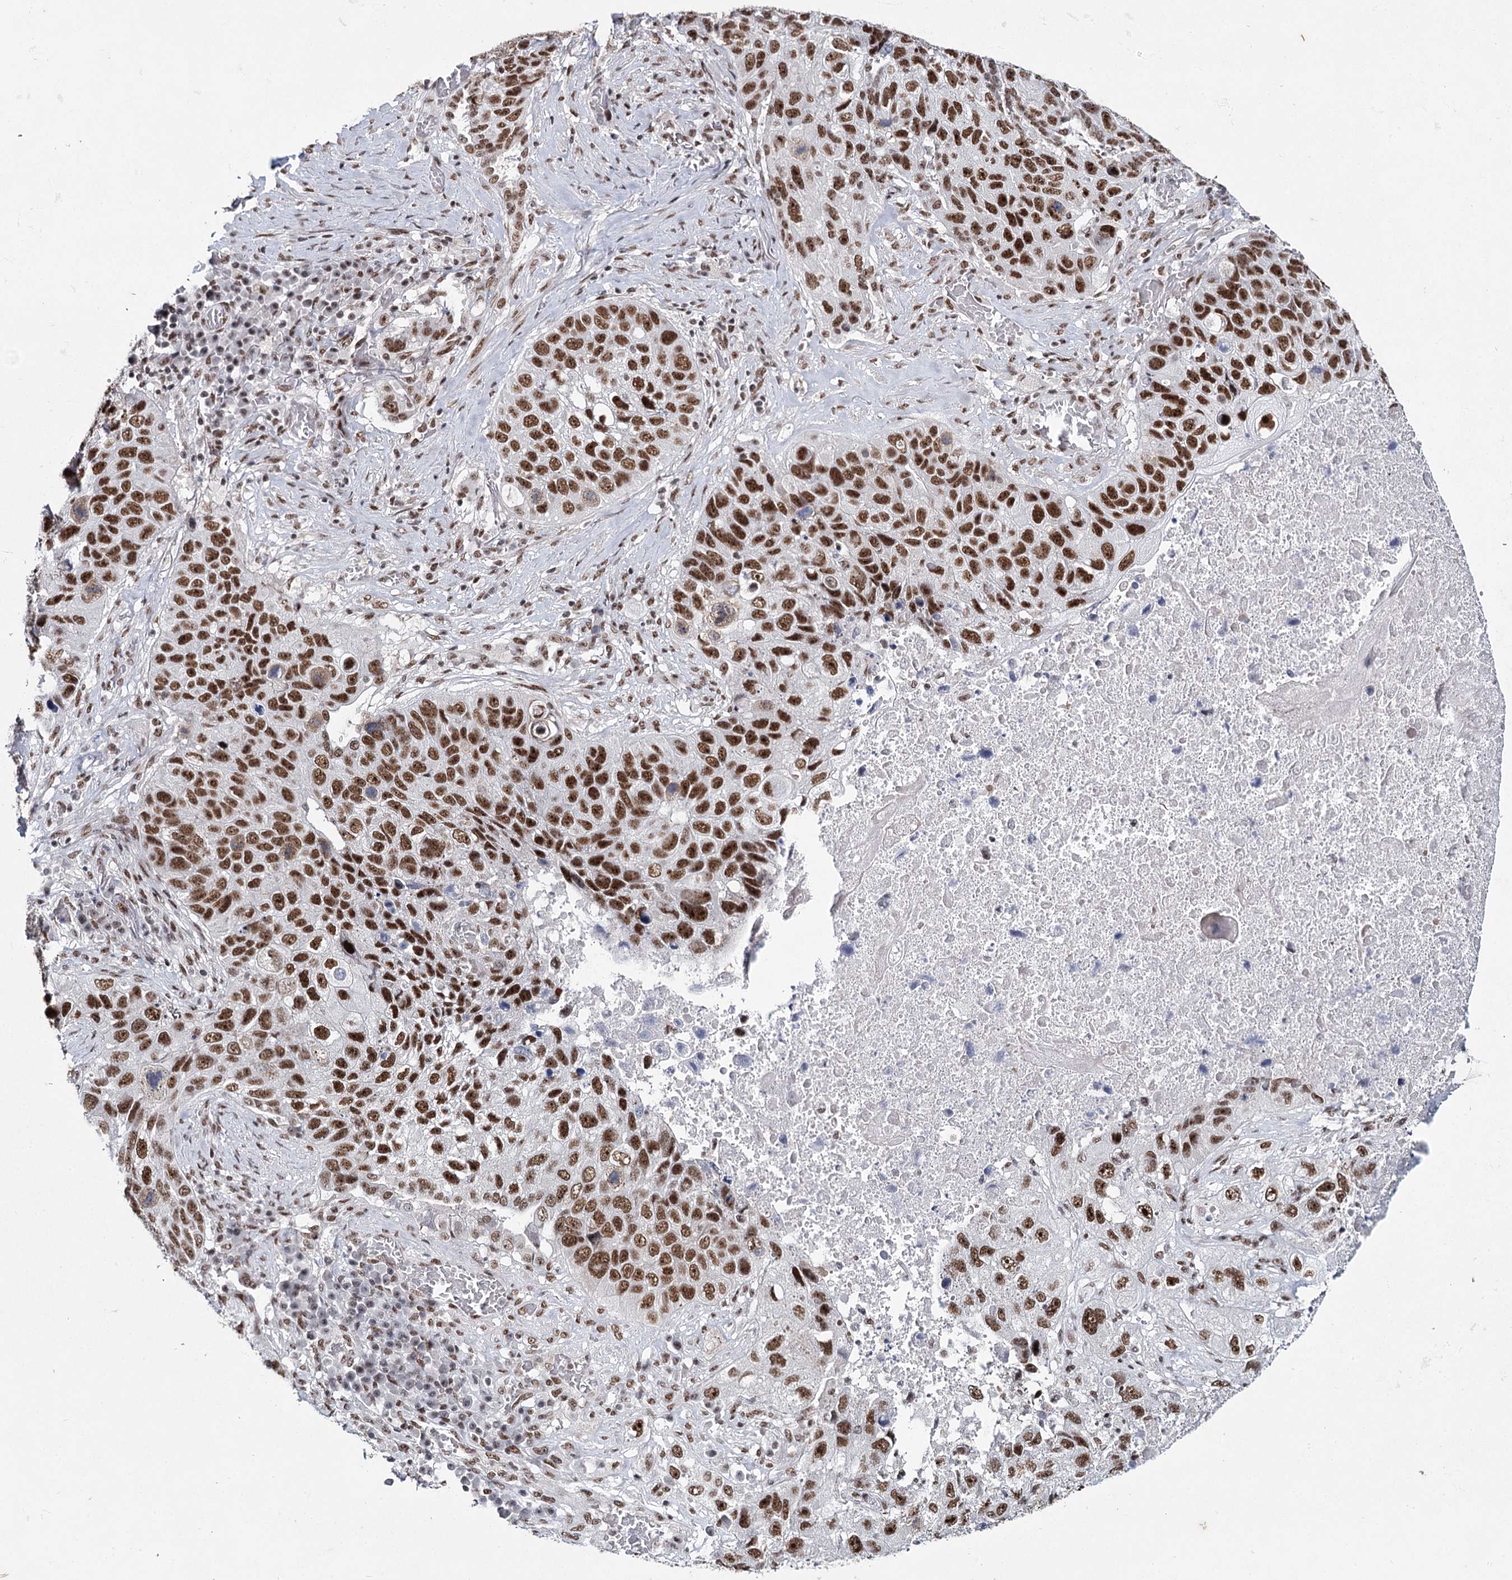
{"staining": {"intensity": "strong", "quantity": ">75%", "location": "nuclear"}, "tissue": "lung cancer", "cell_type": "Tumor cells", "image_type": "cancer", "snomed": [{"axis": "morphology", "description": "Squamous cell carcinoma, NOS"}, {"axis": "topography", "description": "Lung"}], "caption": "Protein staining of lung cancer (squamous cell carcinoma) tissue reveals strong nuclear positivity in approximately >75% of tumor cells.", "gene": "SCAF8", "patient": {"sex": "male", "age": 61}}